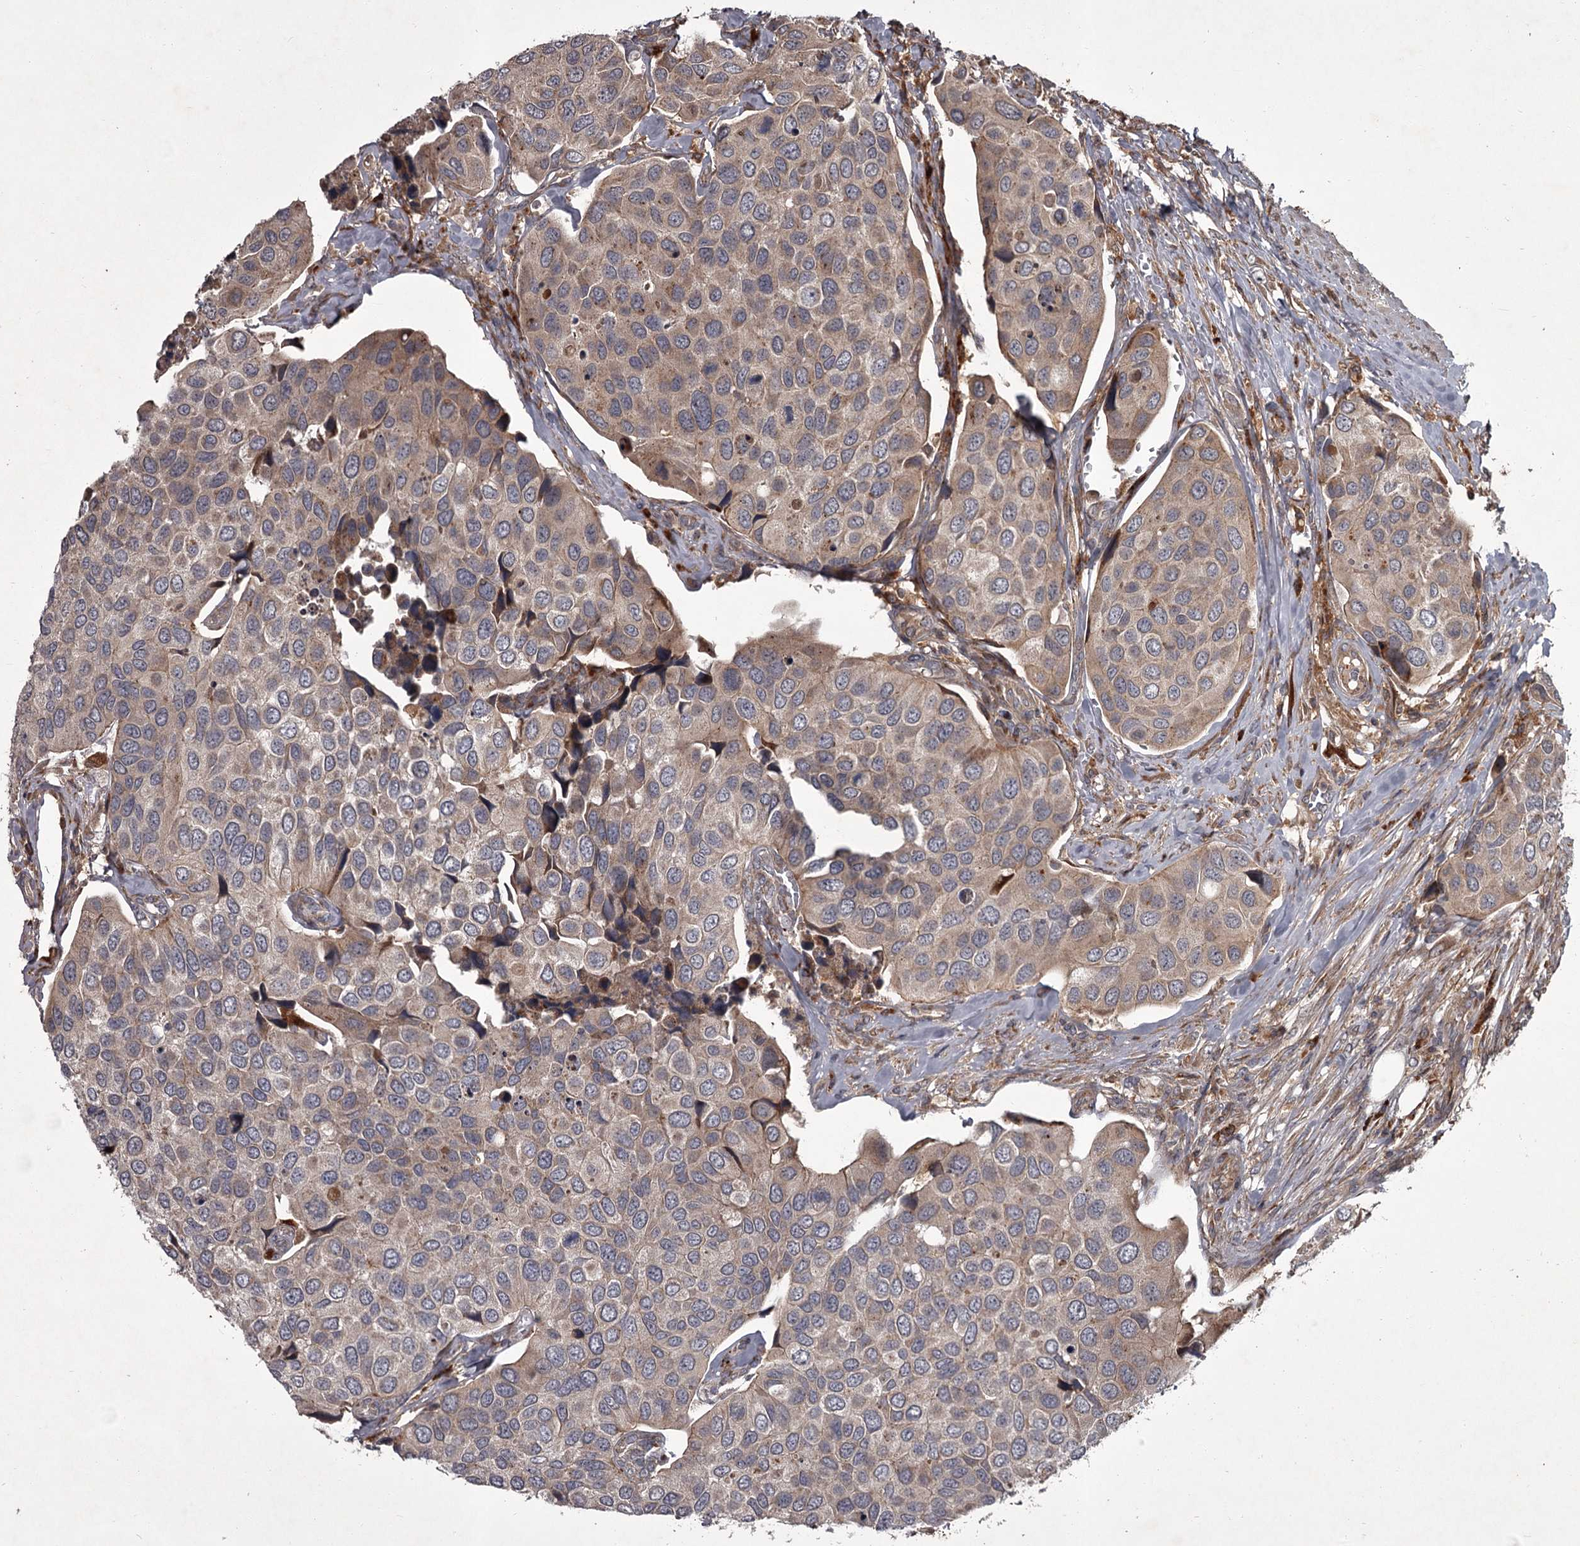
{"staining": {"intensity": "weak", "quantity": ">75%", "location": "cytoplasmic/membranous"}, "tissue": "urothelial cancer", "cell_type": "Tumor cells", "image_type": "cancer", "snomed": [{"axis": "morphology", "description": "Urothelial carcinoma, High grade"}, {"axis": "topography", "description": "Urinary bladder"}], "caption": "DAB immunohistochemical staining of urothelial cancer shows weak cytoplasmic/membranous protein positivity in approximately >75% of tumor cells. (IHC, brightfield microscopy, high magnification).", "gene": "UNC93B1", "patient": {"sex": "male", "age": 74}}